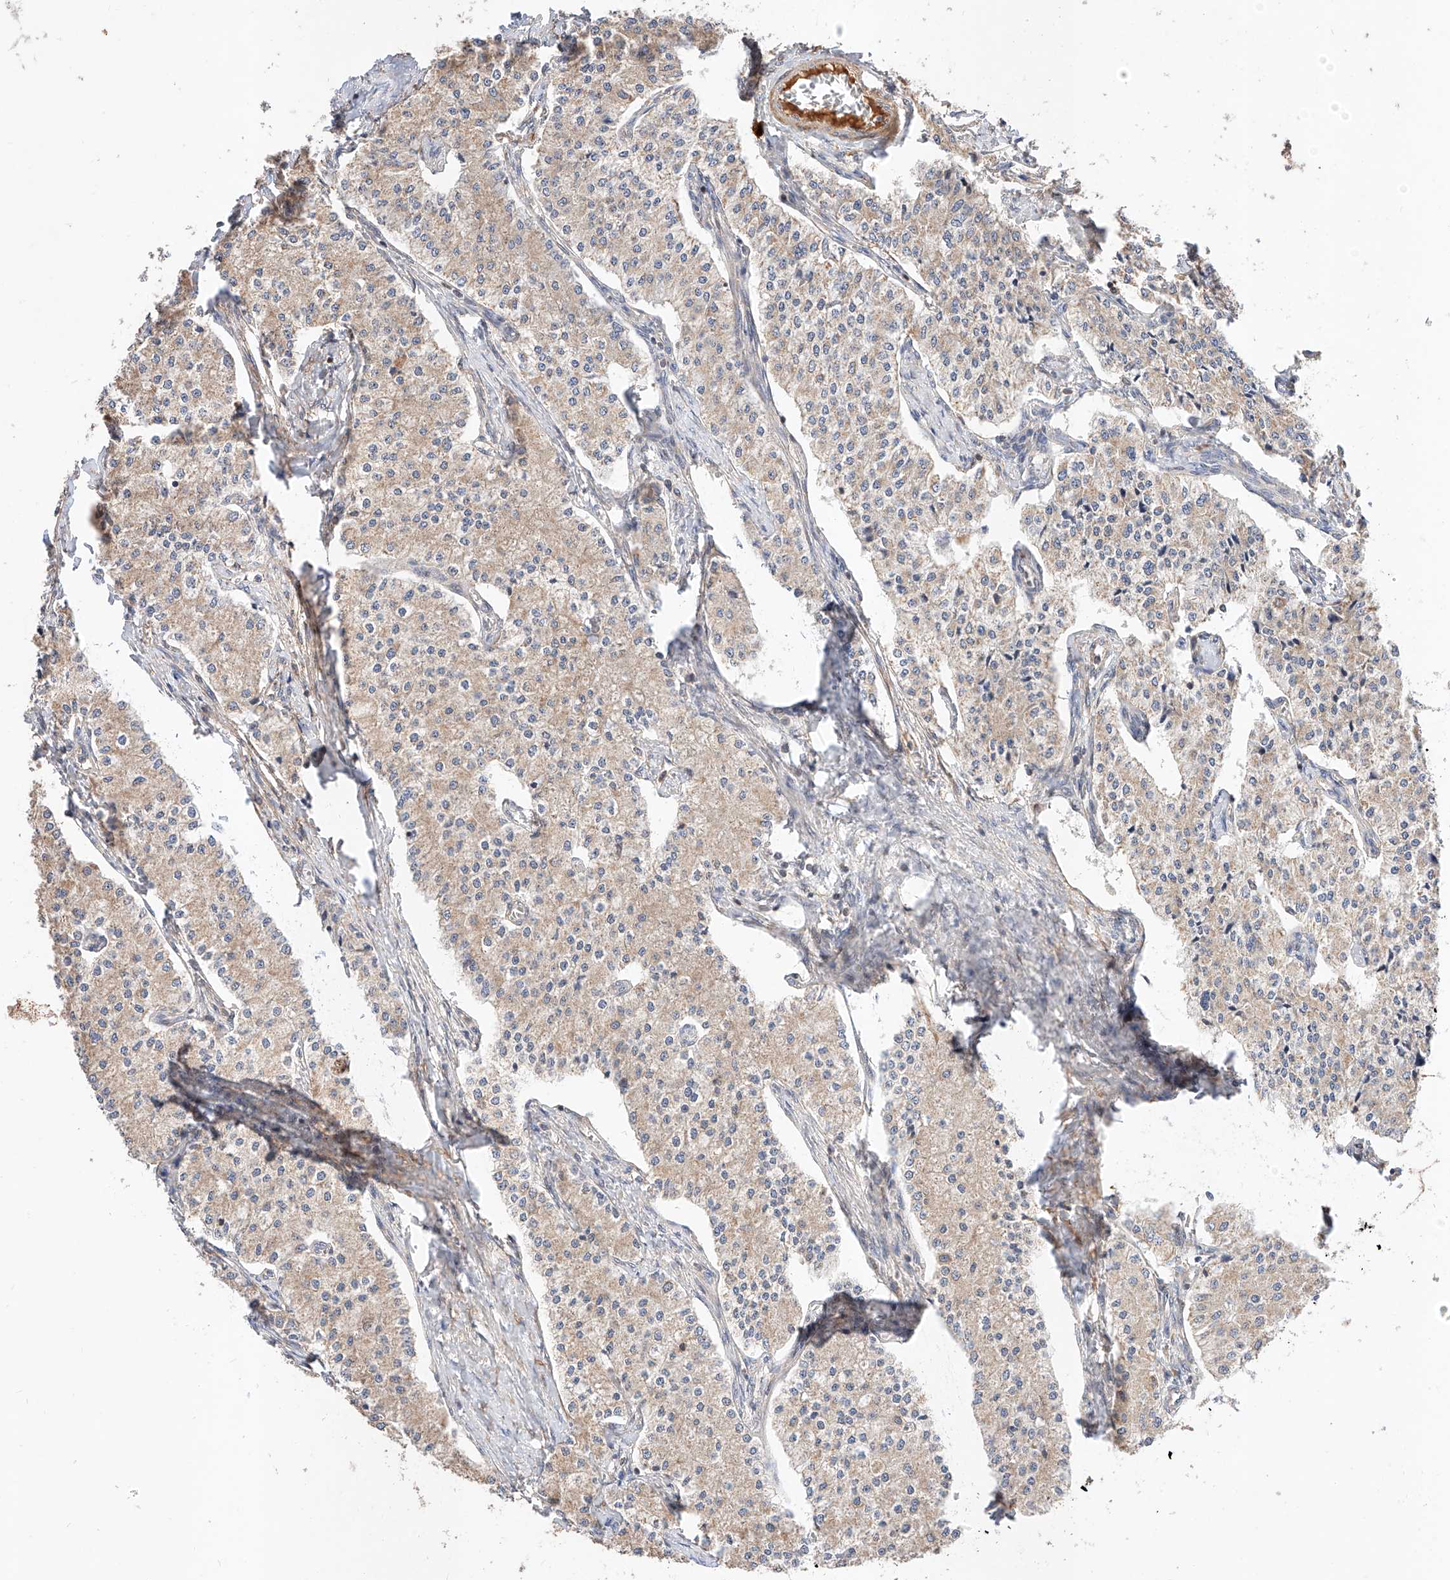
{"staining": {"intensity": "weak", "quantity": ">75%", "location": "cytoplasmic/membranous"}, "tissue": "carcinoid", "cell_type": "Tumor cells", "image_type": "cancer", "snomed": [{"axis": "morphology", "description": "Carcinoid, malignant, NOS"}, {"axis": "topography", "description": "Colon"}], "caption": "Protein staining exhibits weak cytoplasmic/membranous expression in approximately >75% of tumor cells in malignant carcinoid. The protein is stained brown, and the nuclei are stained in blue (DAB (3,3'-diaminobenzidine) IHC with brightfield microscopy, high magnification).", "gene": "RAB23", "patient": {"sex": "female", "age": 52}}